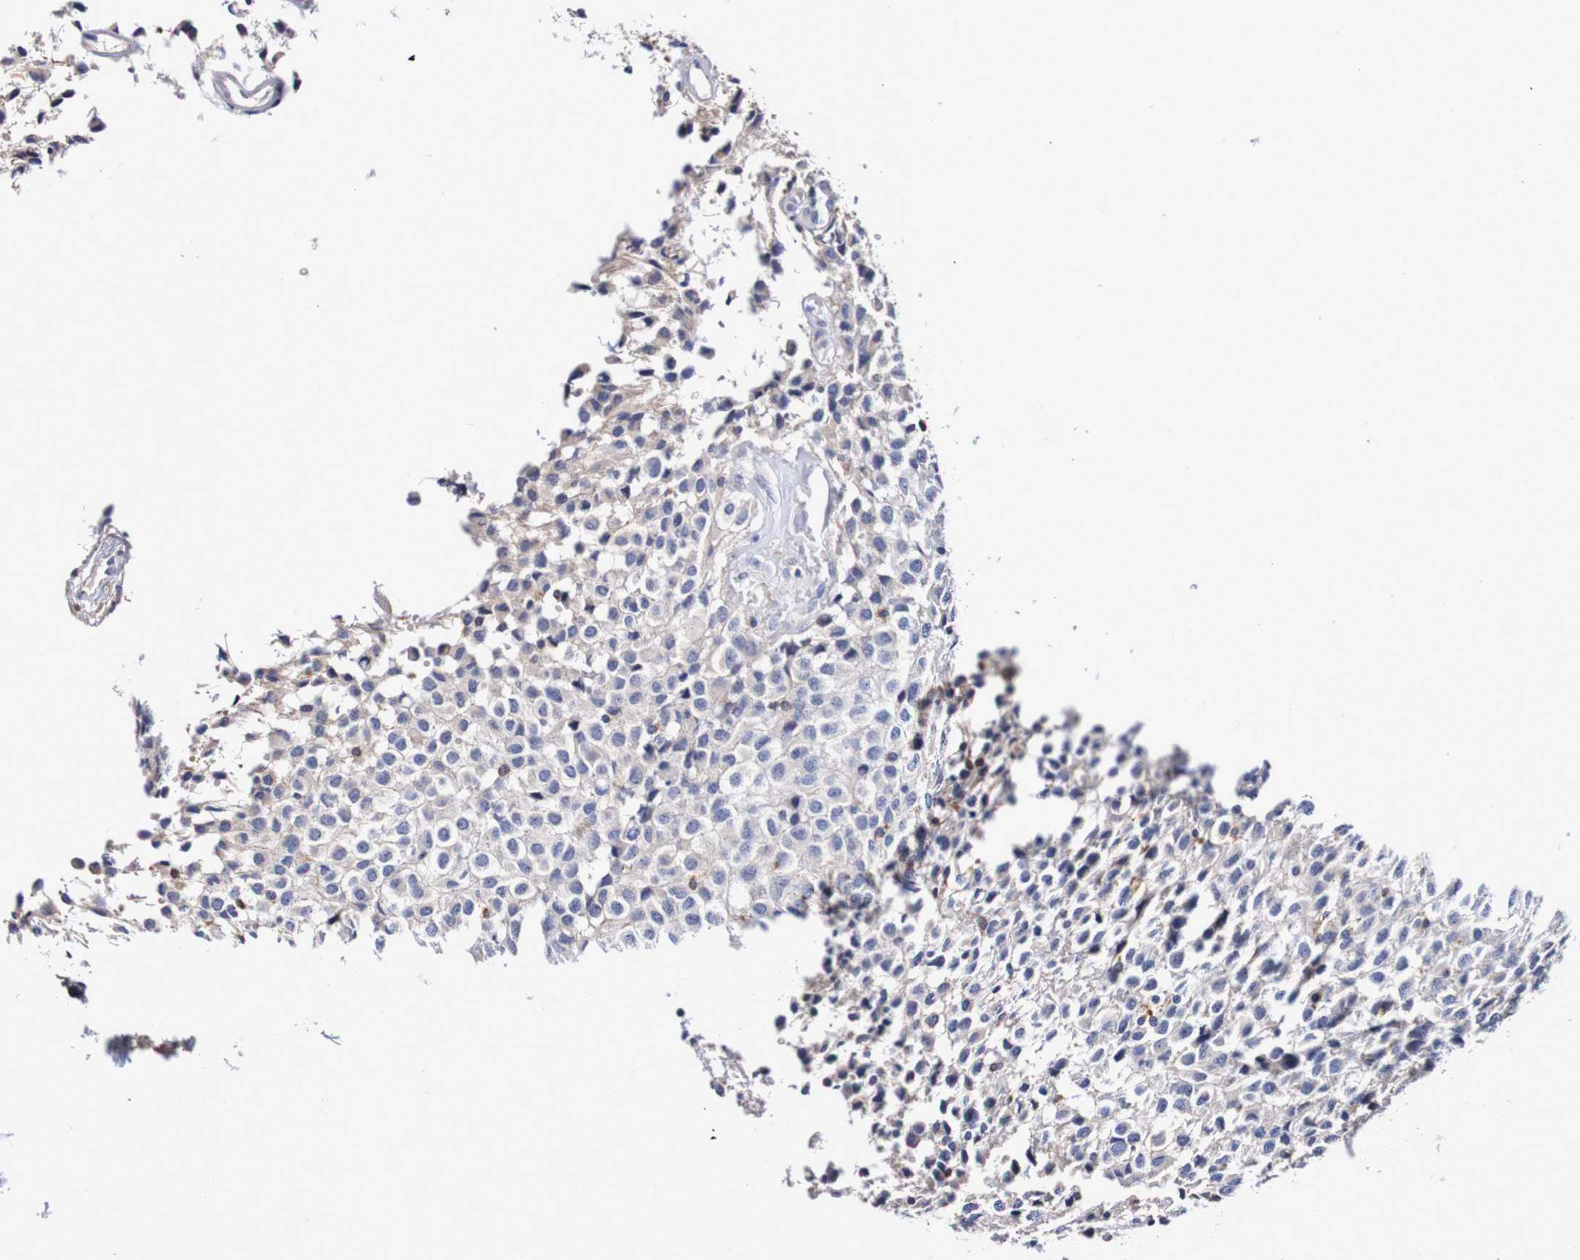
{"staining": {"intensity": "negative", "quantity": "none", "location": "none"}, "tissue": "glioma", "cell_type": "Tumor cells", "image_type": "cancer", "snomed": [{"axis": "morphology", "description": "Glioma, malignant, High grade"}, {"axis": "topography", "description": "Brain"}], "caption": "High magnification brightfield microscopy of malignant glioma (high-grade) stained with DAB (3,3'-diaminobenzidine) (brown) and counterstained with hematoxylin (blue): tumor cells show no significant expression.", "gene": "SEZ6", "patient": {"sex": "male", "age": 32}}